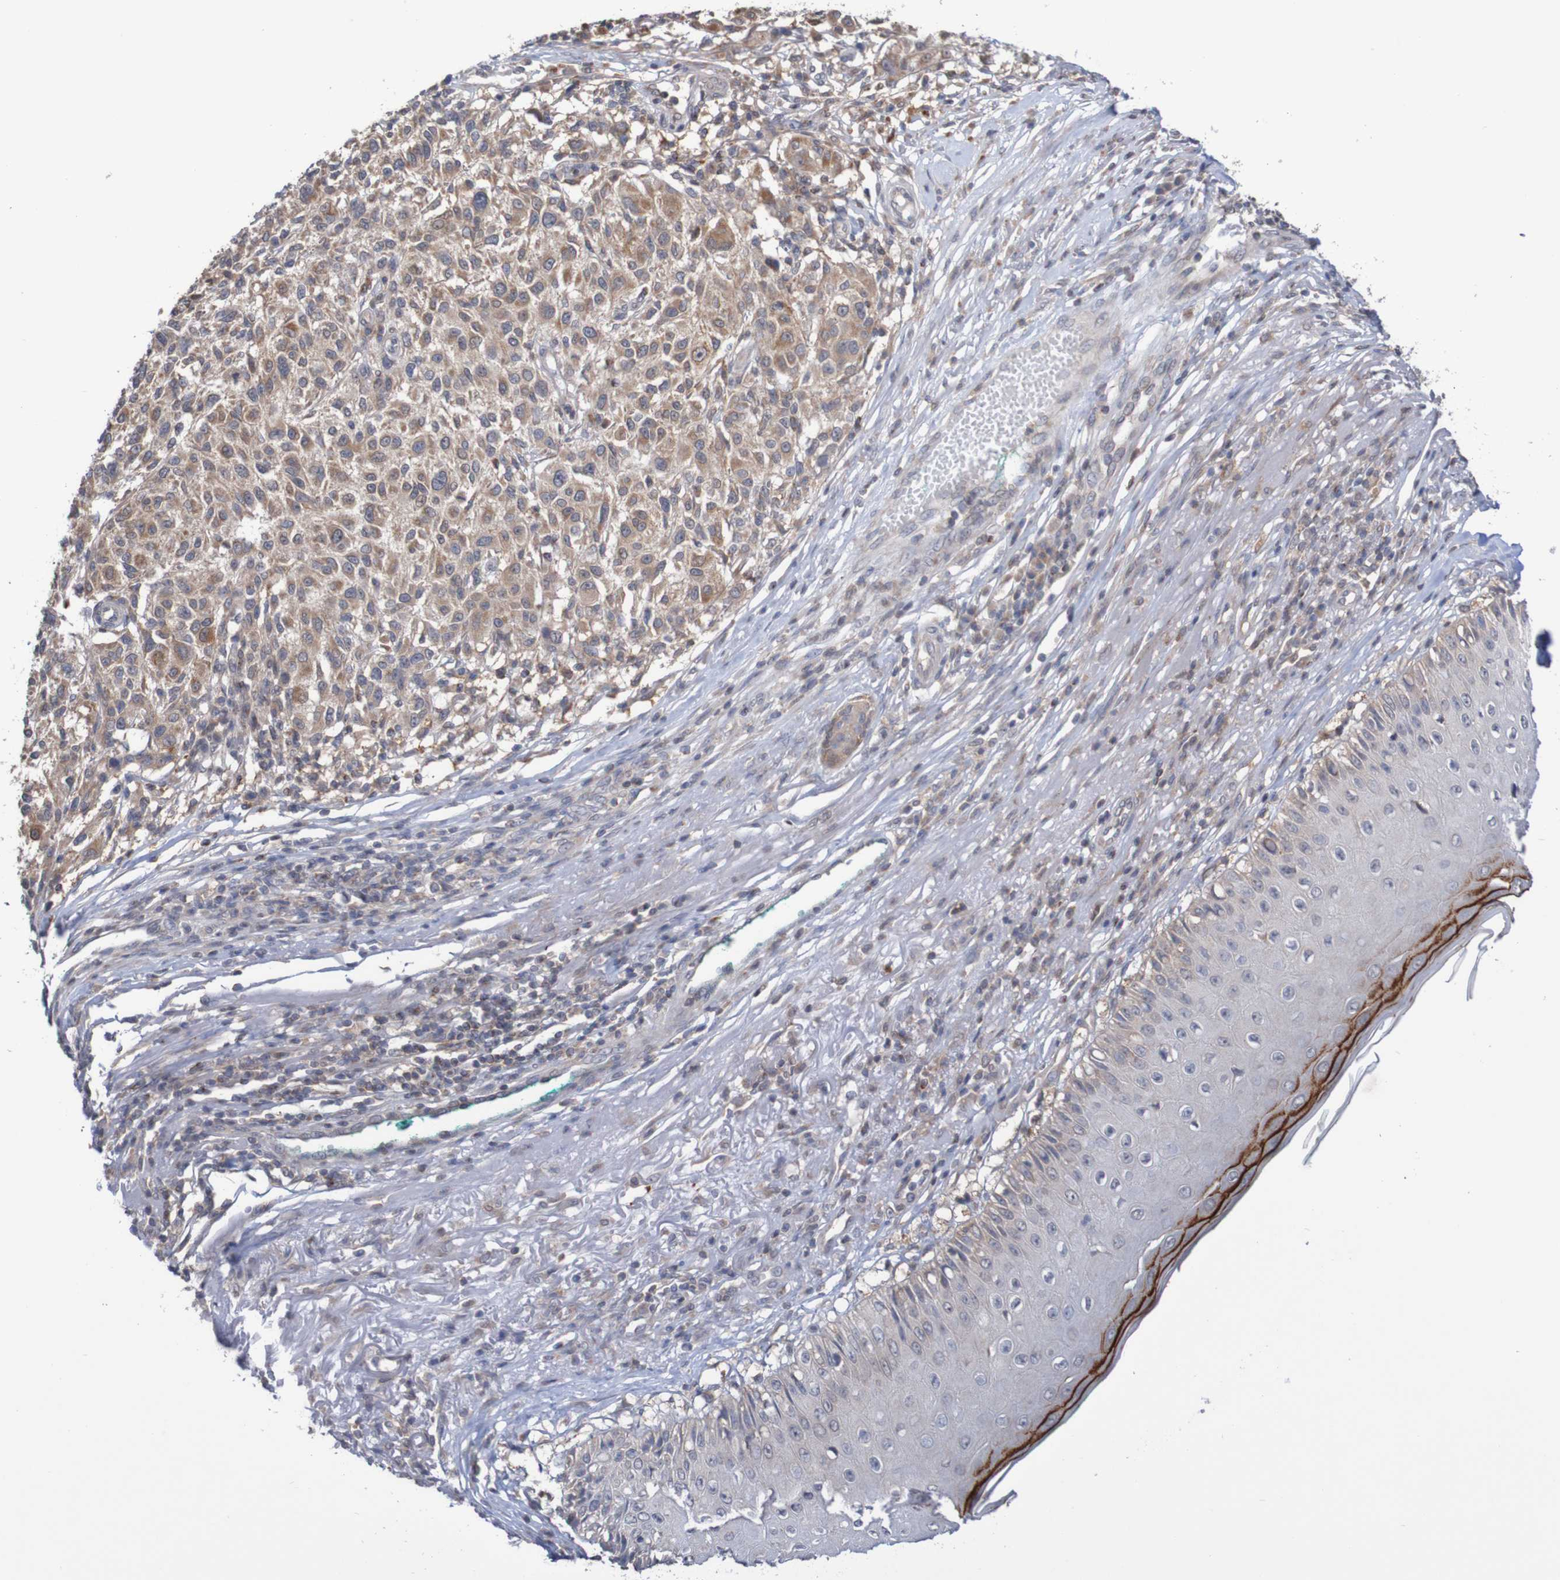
{"staining": {"intensity": "moderate", "quantity": ">75%", "location": "cytoplasmic/membranous"}, "tissue": "melanoma", "cell_type": "Tumor cells", "image_type": "cancer", "snomed": [{"axis": "morphology", "description": "Necrosis, NOS"}, {"axis": "morphology", "description": "Malignant melanoma, NOS"}, {"axis": "topography", "description": "Skin"}], "caption": "Melanoma stained with a brown dye reveals moderate cytoplasmic/membranous positive staining in approximately >75% of tumor cells.", "gene": "C3orf18", "patient": {"sex": "female", "age": 87}}